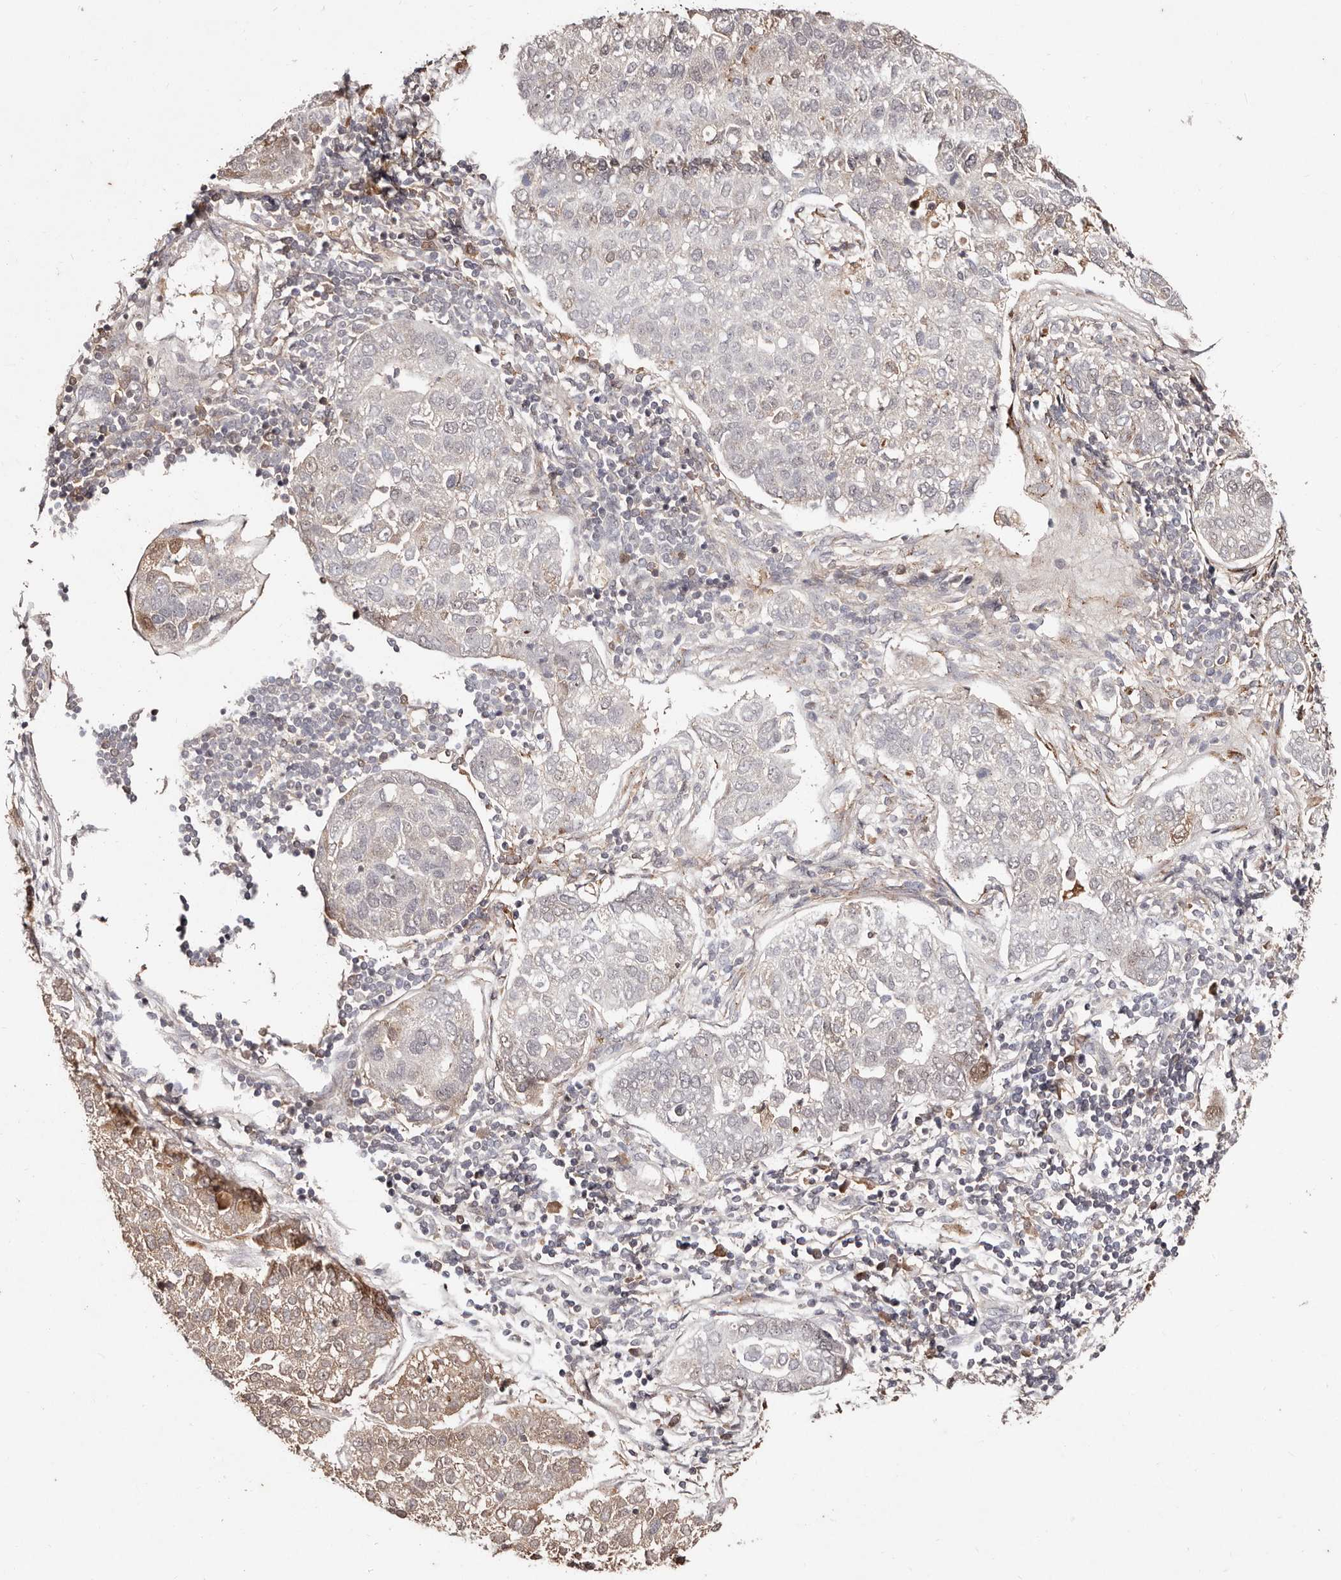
{"staining": {"intensity": "weak", "quantity": "<25%", "location": "cytoplasmic/membranous"}, "tissue": "pancreatic cancer", "cell_type": "Tumor cells", "image_type": "cancer", "snomed": [{"axis": "morphology", "description": "Adenocarcinoma, NOS"}, {"axis": "topography", "description": "Pancreas"}], "caption": "A histopathology image of pancreatic cancer (adenocarcinoma) stained for a protein reveals no brown staining in tumor cells.", "gene": "BICRAL", "patient": {"sex": "female", "age": 61}}